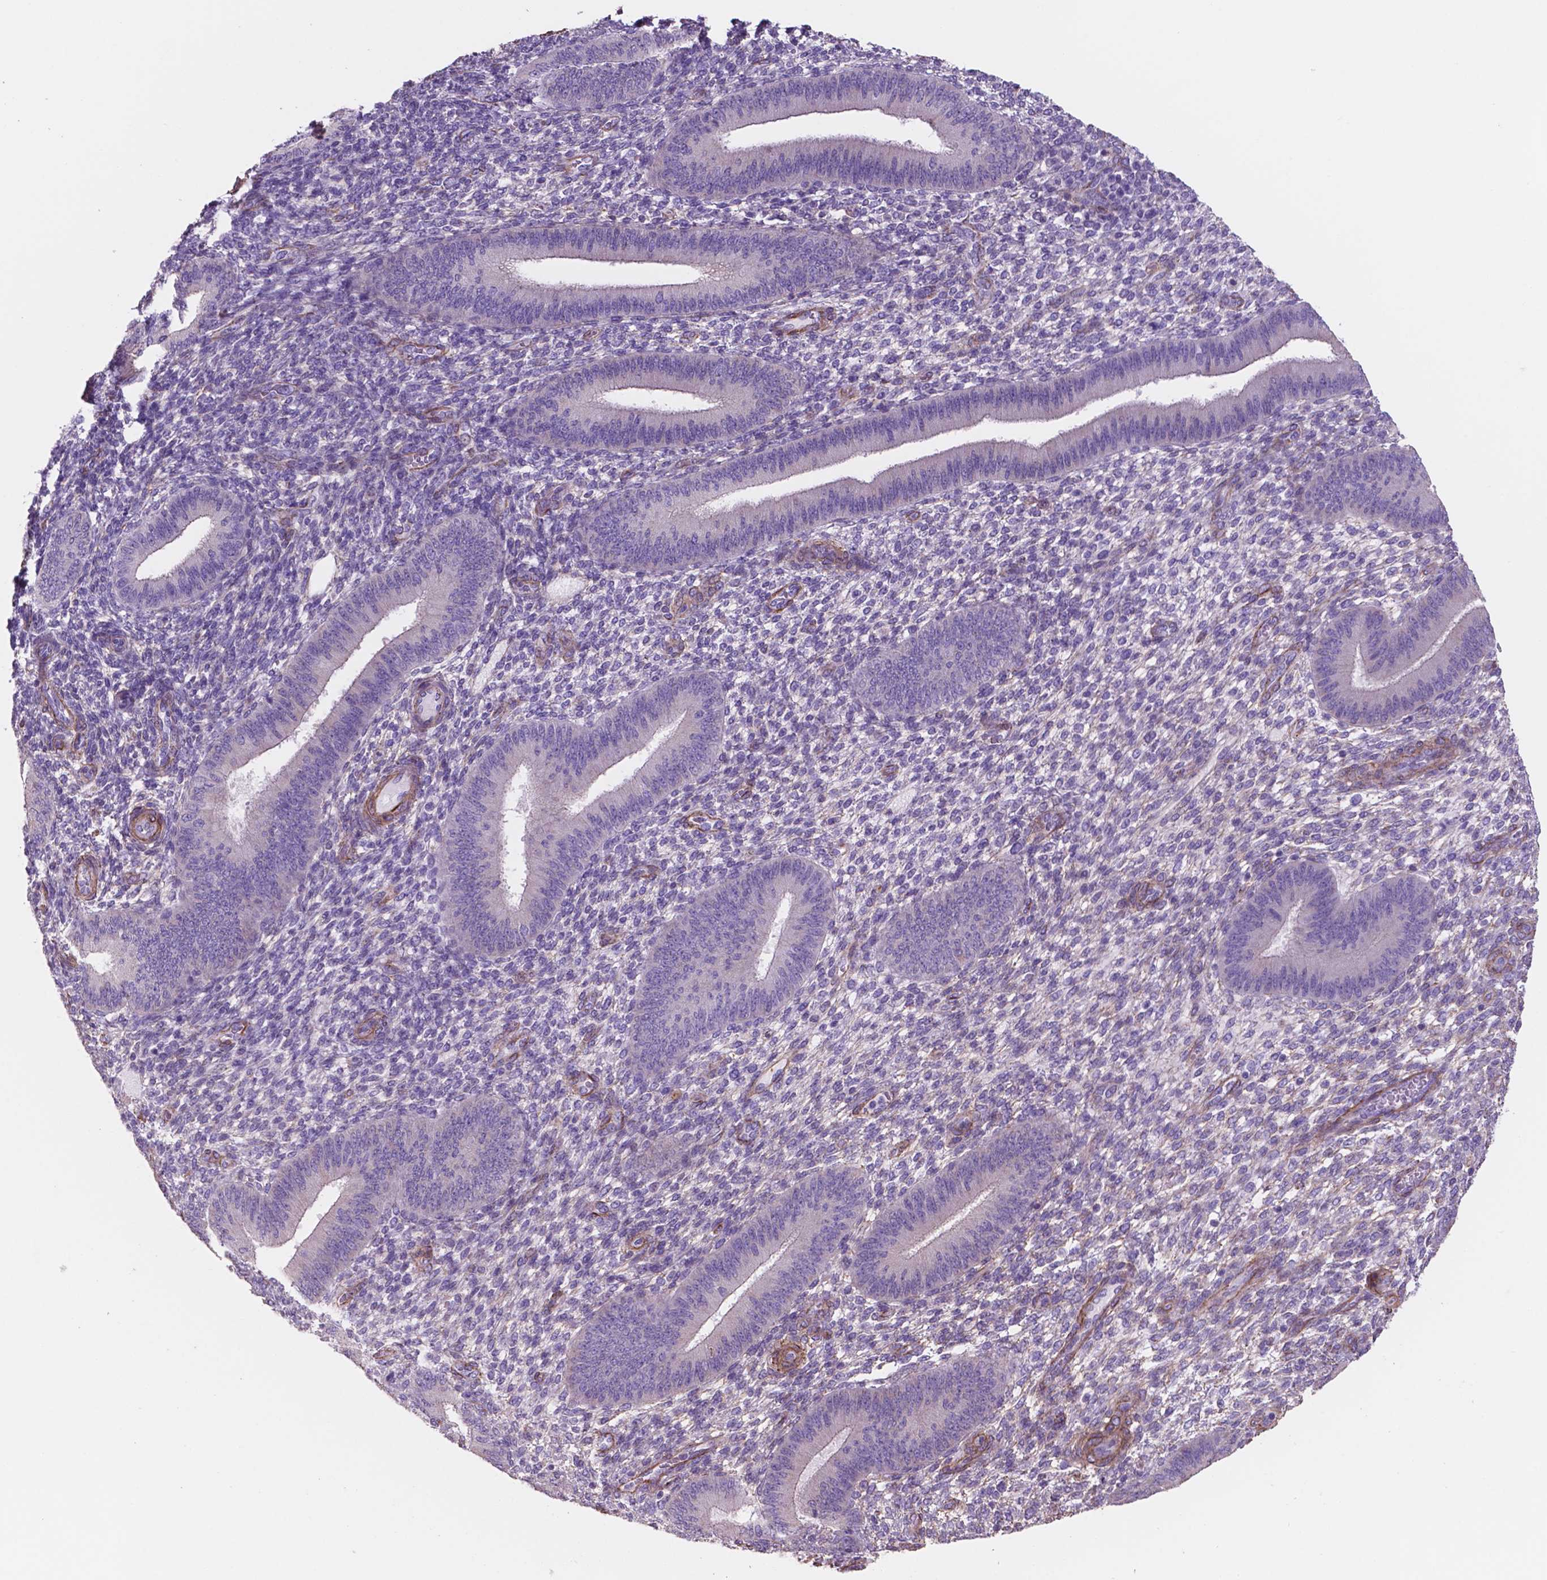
{"staining": {"intensity": "negative", "quantity": "none", "location": "none"}, "tissue": "endometrium", "cell_type": "Cells in endometrial stroma", "image_type": "normal", "snomed": [{"axis": "morphology", "description": "Normal tissue, NOS"}, {"axis": "topography", "description": "Endometrium"}], "caption": "IHC of normal human endometrium exhibits no positivity in cells in endometrial stroma.", "gene": "TOR2A", "patient": {"sex": "female", "age": 39}}